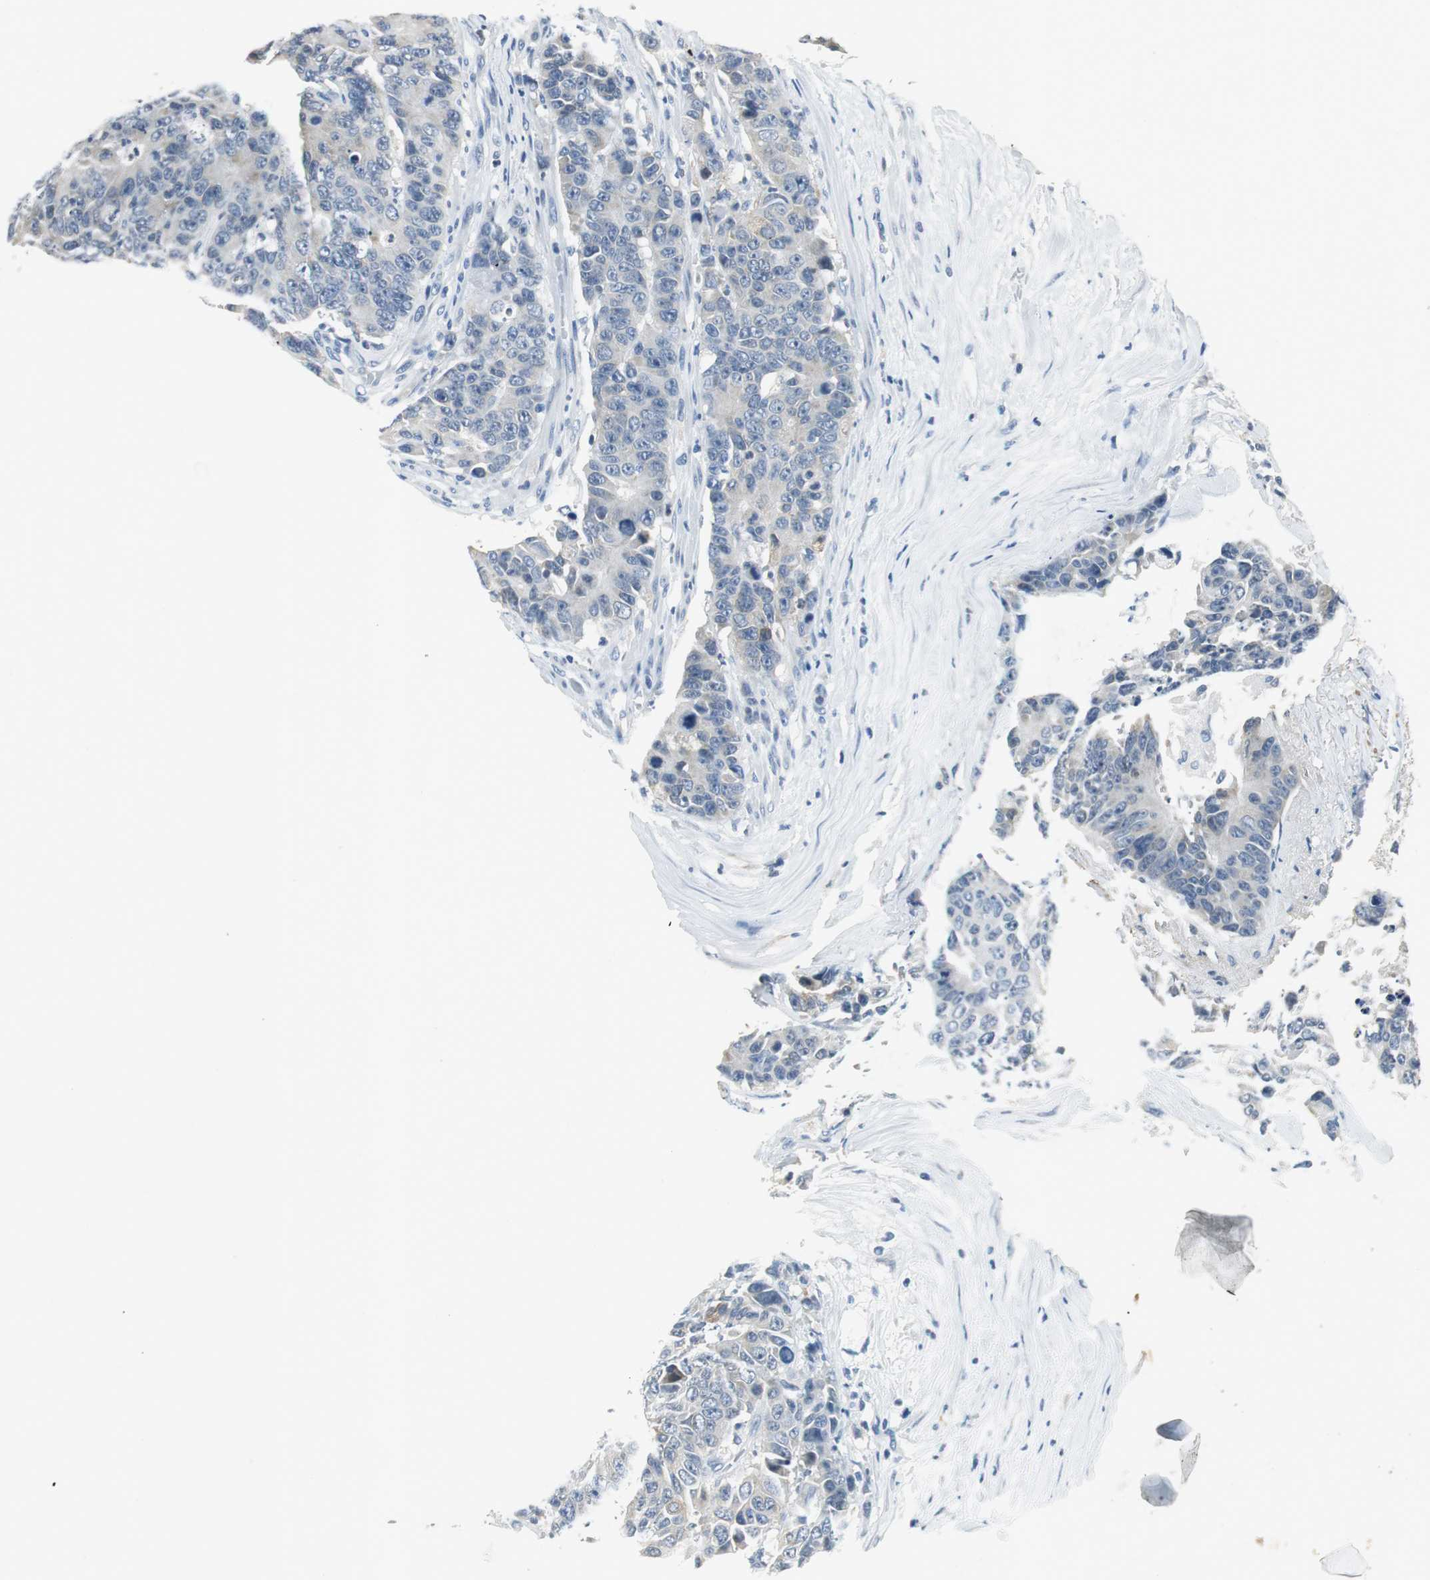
{"staining": {"intensity": "negative", "quantity": "none", "location": "none"}, "tissue": "colorectal cancer", "cell_type": "Tumor cells", "image_type": "cancer", "snomed": [{"axis": "morphology", "description": "Adenocarcinoma, NOS"}, {"axis": "topography", "description": "Colon"}], "caption": "Protein analysis of colorectal cancer (adenocarcinoma) reveals no significant expression in tumor cells.", "gene": "ME1", "patient": {"sex": "female", "age": 86}}